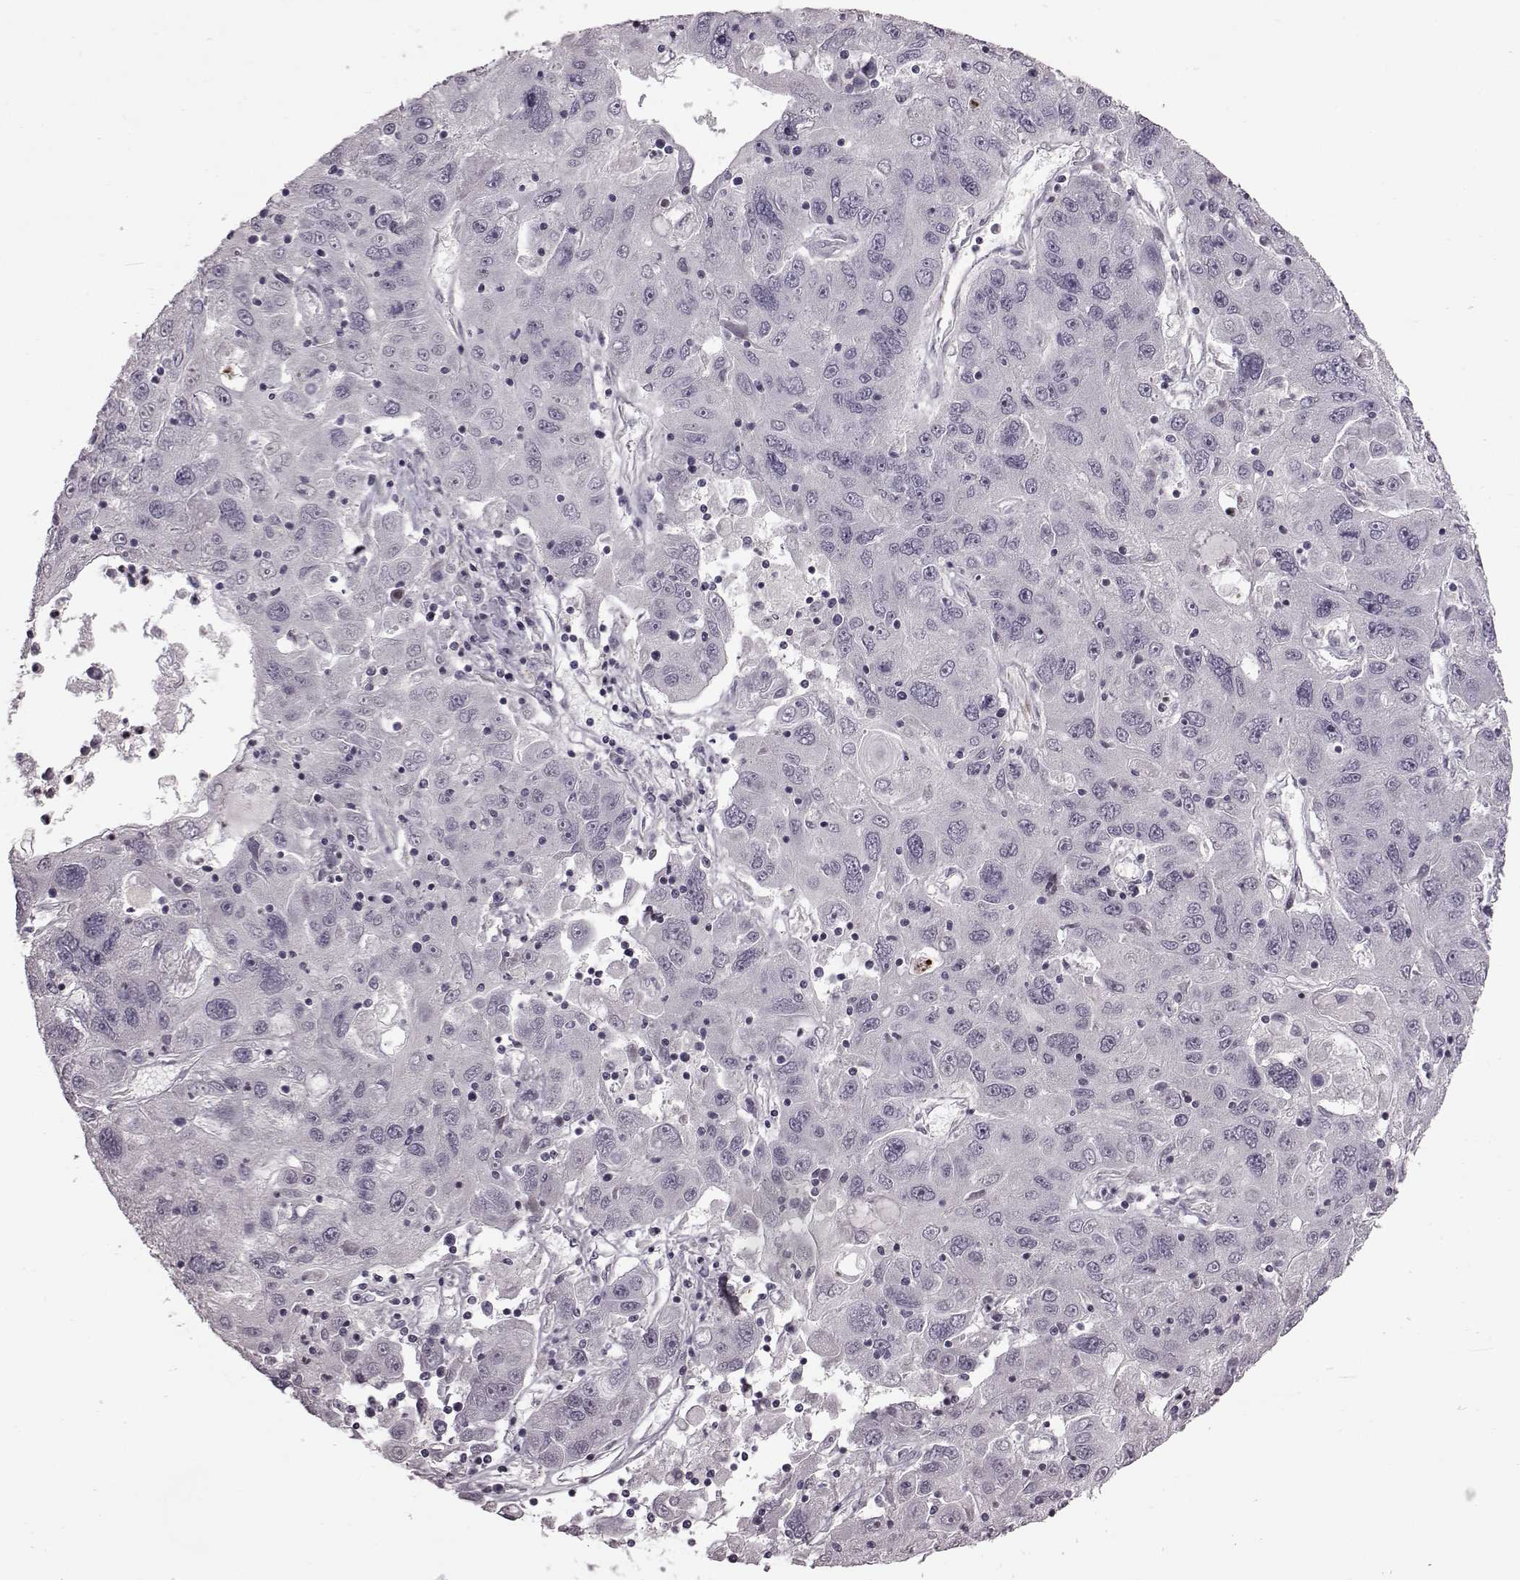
{"staining": {"intensity": "negative", "quantity": "none", "location": "none"}, "tissue": "stomach cancer", "cell_type": "Tumor cells", "image_type": "cancer", "snomed": [{"axis": "morphology", "description": "Adenocarcinoma, NOS"}, {"axis": "topography", "description": "Stomach"}], "caption": "IHC of stomach cancer (adenocarcinoma) reveals no staining in tumor cells.", "gene": "GAL", "patient": {"sex": "male", "age": 56}}